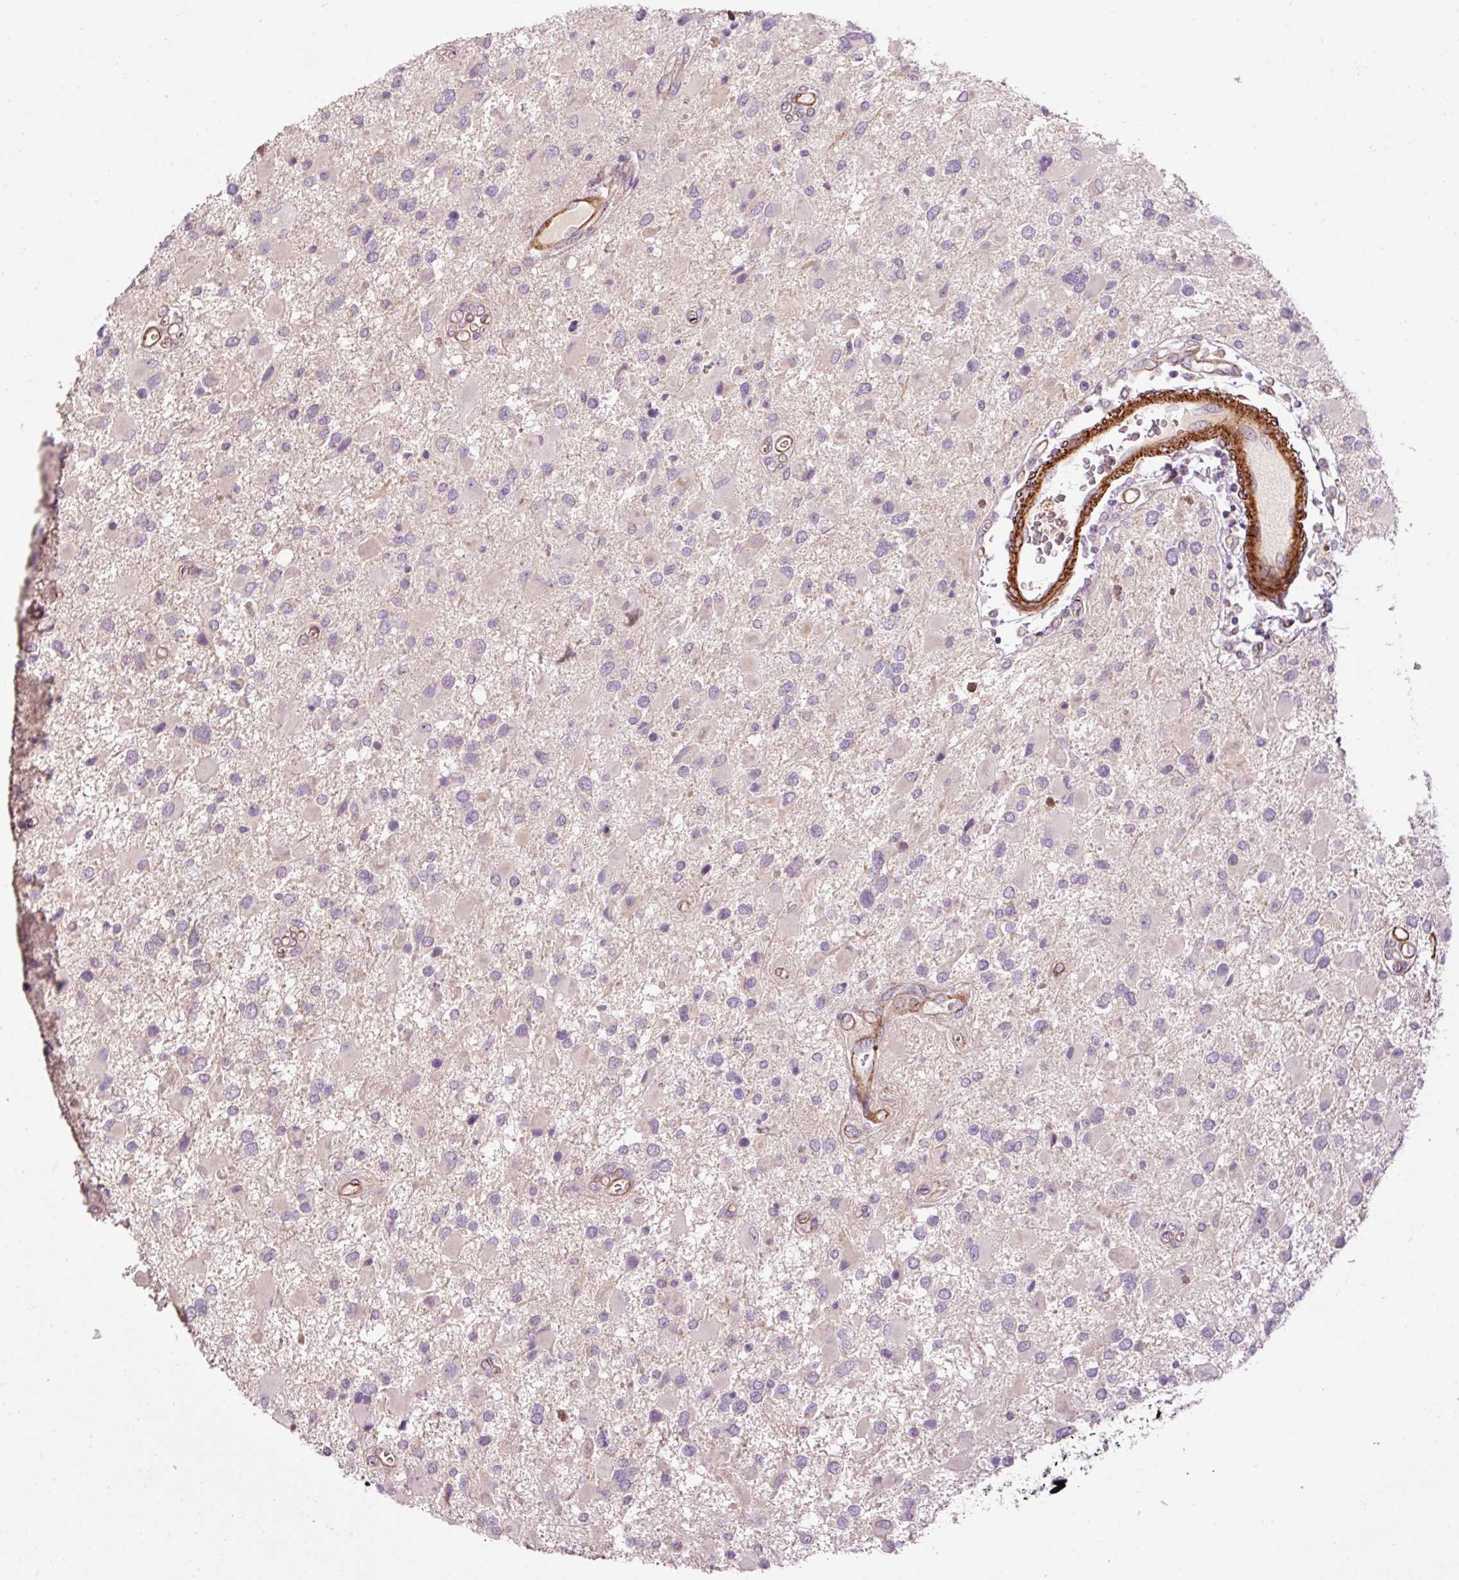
{"staining": {"intensity": "negative", "quantity": "none", "location": "none"}, "tissue": "glioma", "cell_type": "Tumor cells", "image_type": "cancer", "snomed": [{"axis": "morphology", "description": "Glioma, malignant, High grade"}, {"axis": "topography", "description": "Brain"}], "caption": "IHC histopathology image of neoplastic tissue: malignant glioma (high-grade) stained with DAB (3,3'-diaminobenzidine) demonstrates no significant protein positivity in tumor cells. The staining is performed using DAB (3,3'-diaminobenzidine) brown chromogen with nuclei counter-stained in using hematoxylin.", "gene": "ANKRD20A1", "patient": {"sex": "male", "age": 53}}